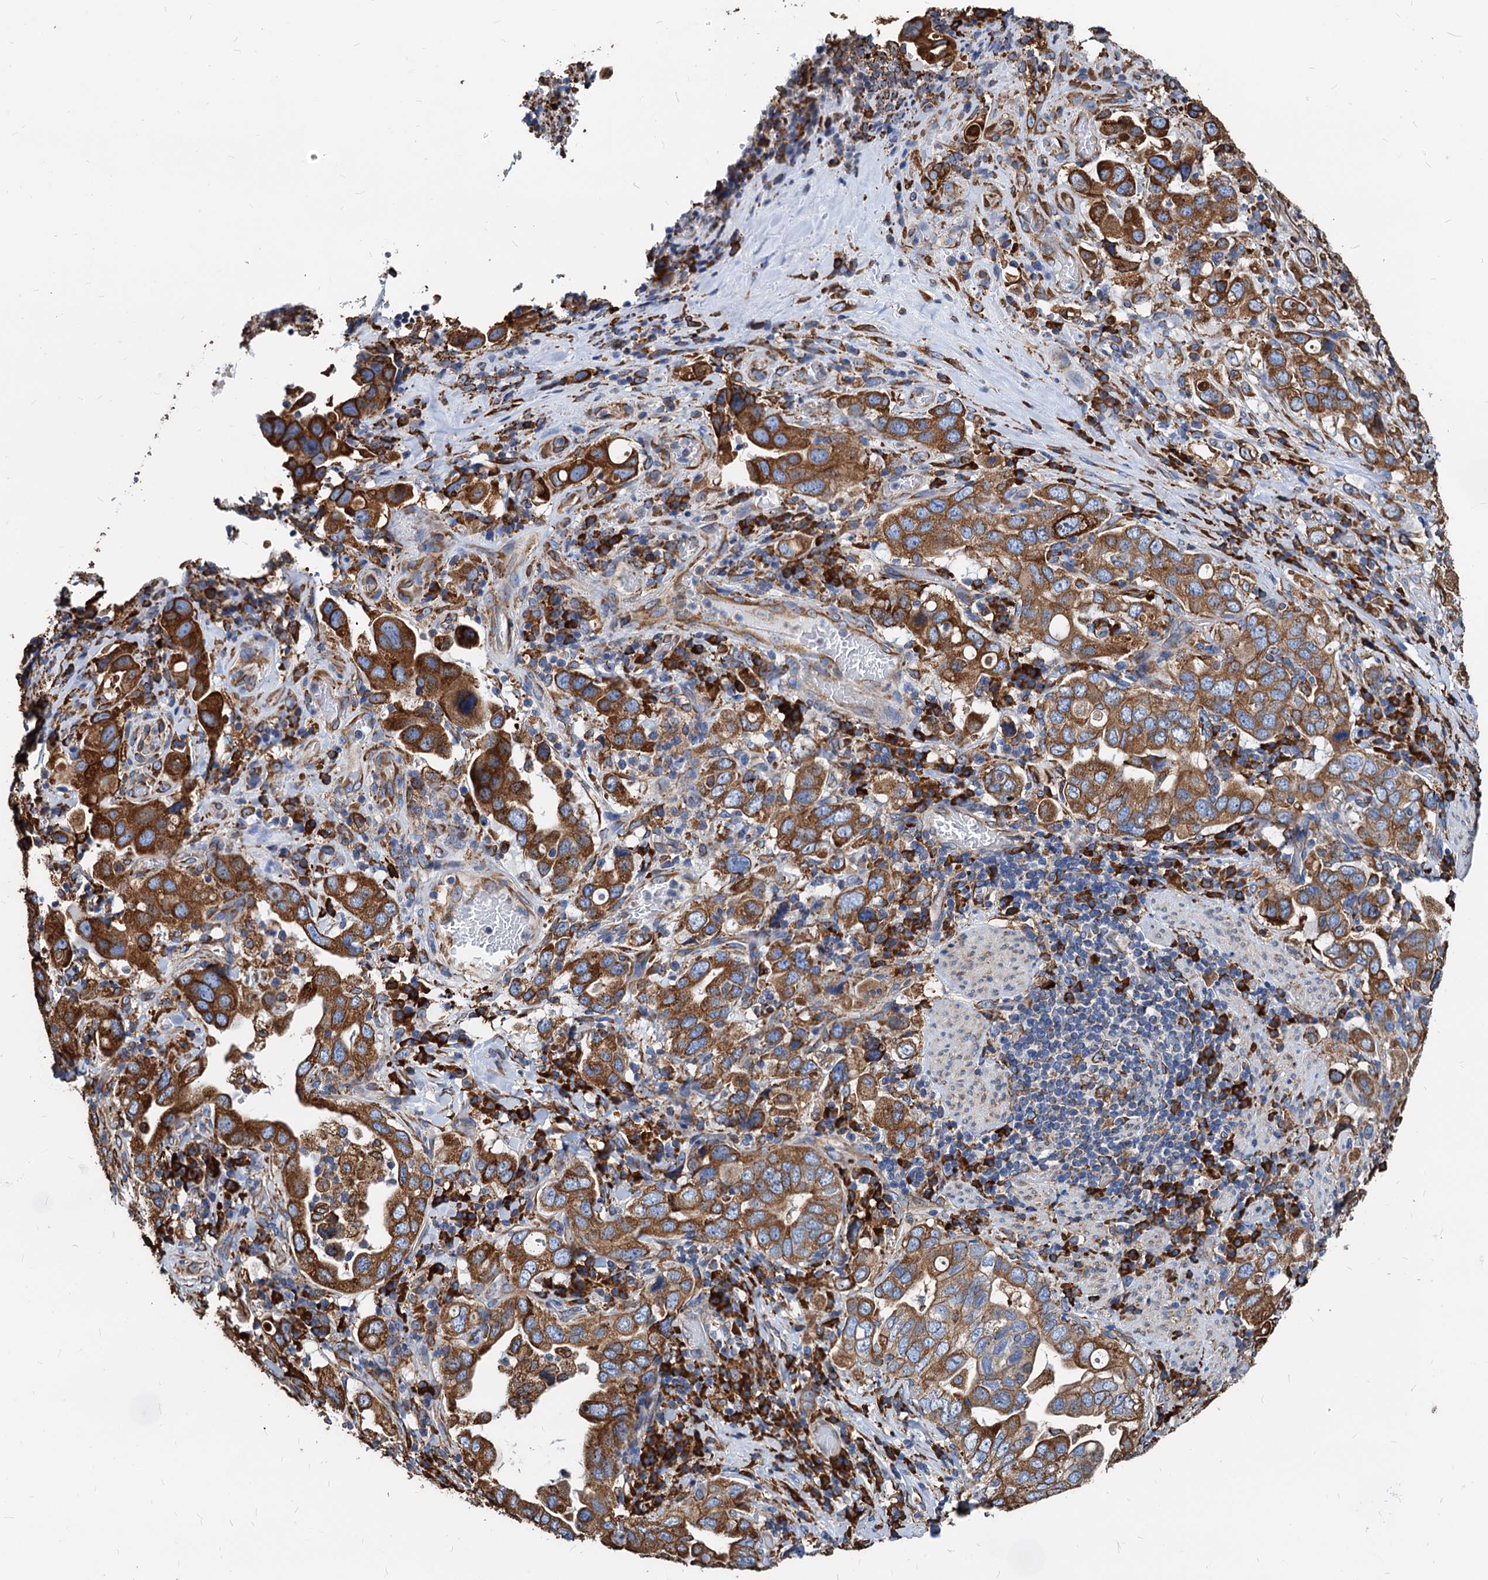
{"staining": {"intensity": "strong", "quantity": ">75%", "location": "cytoplasmic/membranous"}, "tissue": "stomach cancer", "cell_type": "Tumor cells", "image_type": "cancer", "snomed": [{"axis": "morphology", "description": "Adenocarcinoma, NOS"}, {"axis": "topography", "description": "Stomach, upper"}], "caption": "Immunohistochemistry histopathology image of neoplastic tissue: stomach cancer stained using immunohistochemistry shows high levels of strong protein expression localized specifically in the cytoplasmic/membranous of tumor cells, appearing as a cytoplasmic/membranous brown color.", "gene": "HSPA5", "patient": {"sex": "male", "age": 62}}